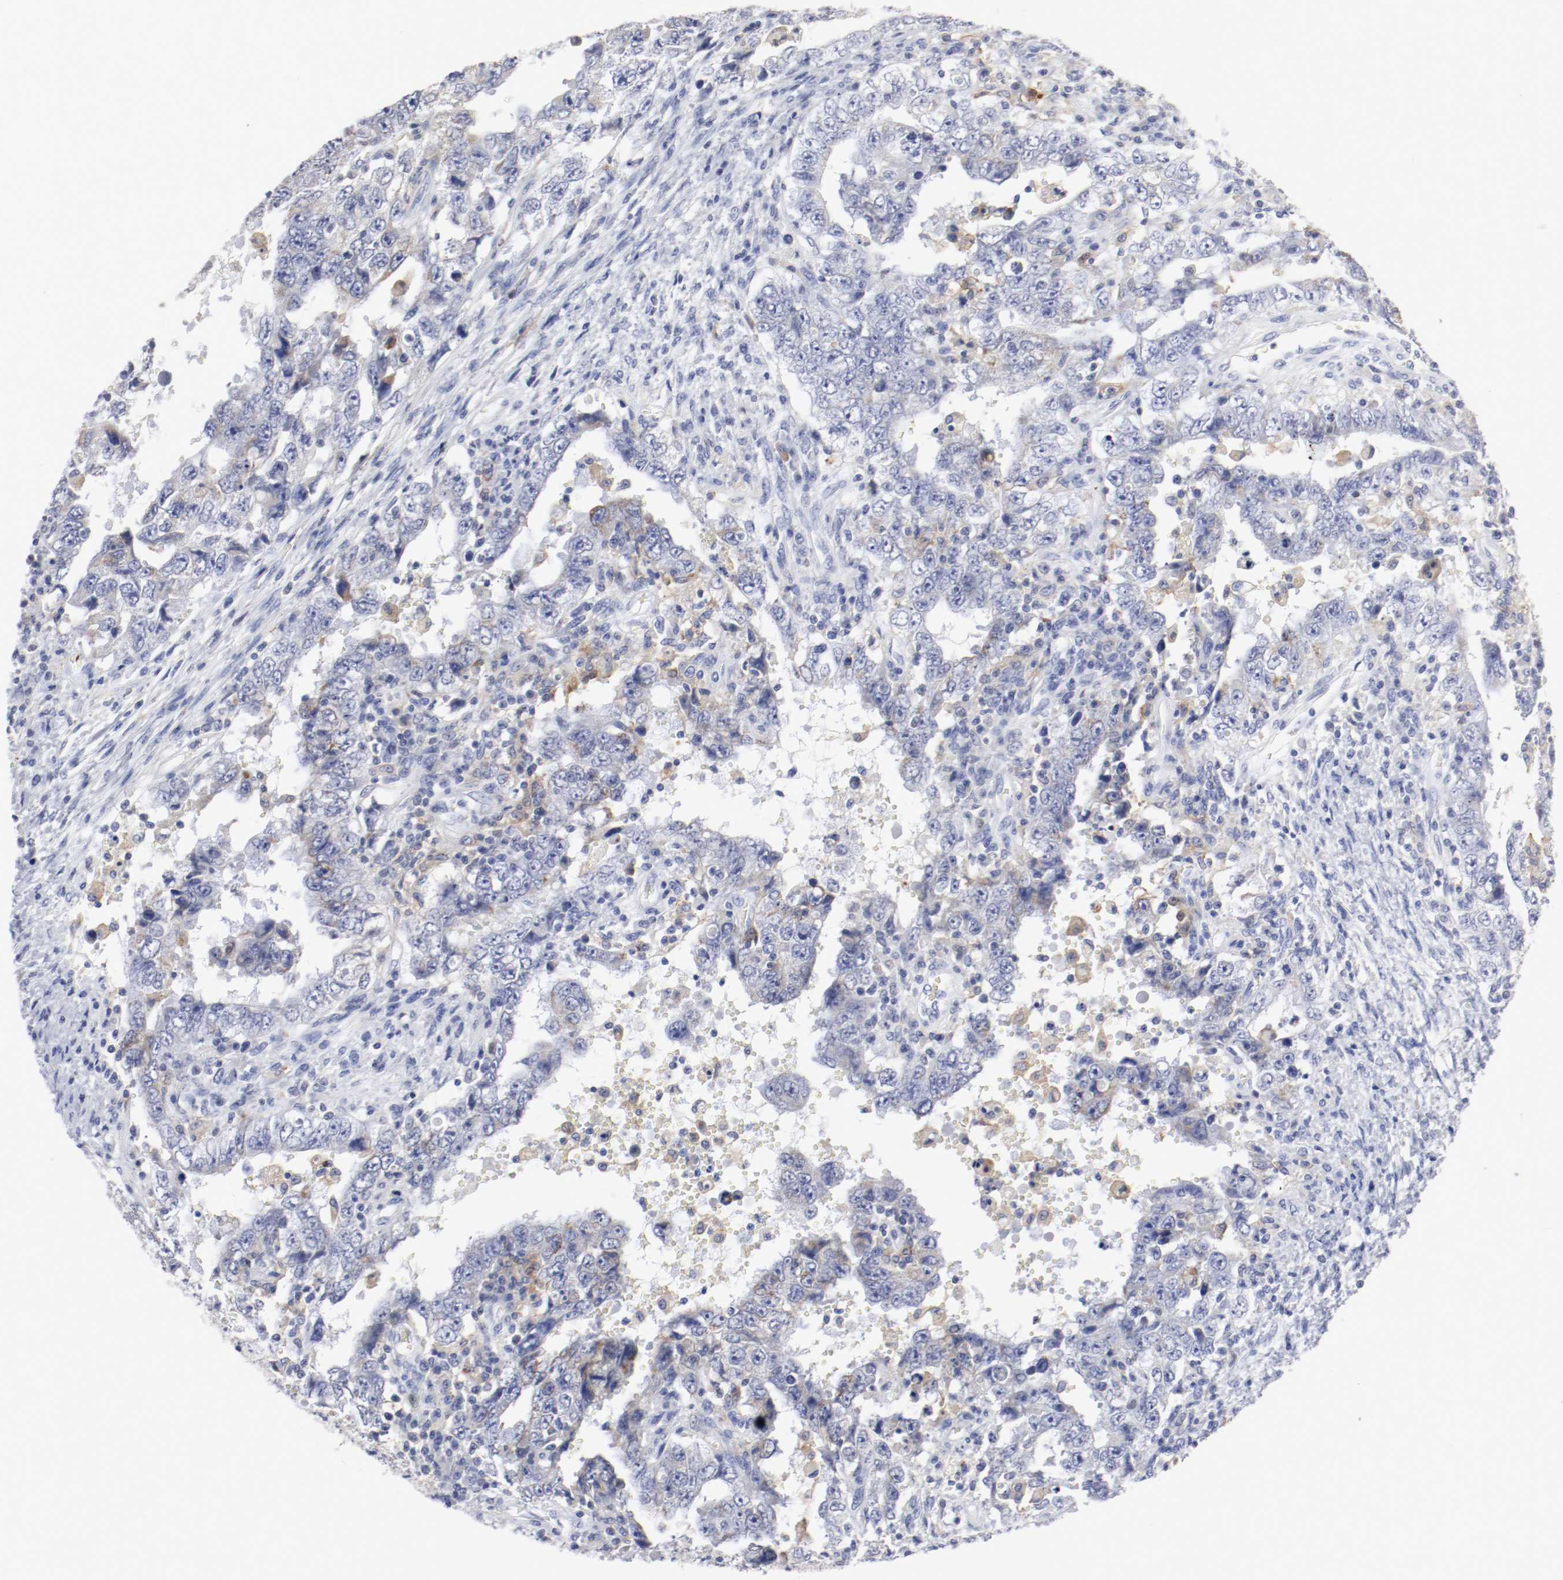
{"staining": {"intensity": "moderate", "quantity": "25%-75%", "location": "cytoplasmic/membranous"}, "tissue": "testis cancer", "cell_type": "Tumor cells", "image_type": "cancer", "snomed": [{"axis": "morphology", "description": "Carcinoma, Embryonal, NOS"}, {"axis": "topography", "description": "Testis"}], "caption": "This micrograph reveals immunohistochemistry (IHC) staining of testis cancer, with medium moderate cytoplasmic/membranous positivity in about 25%-75% of tumor cells.", "gene": "ITGAX", "patient": {"sex": "male", "age": 26}}